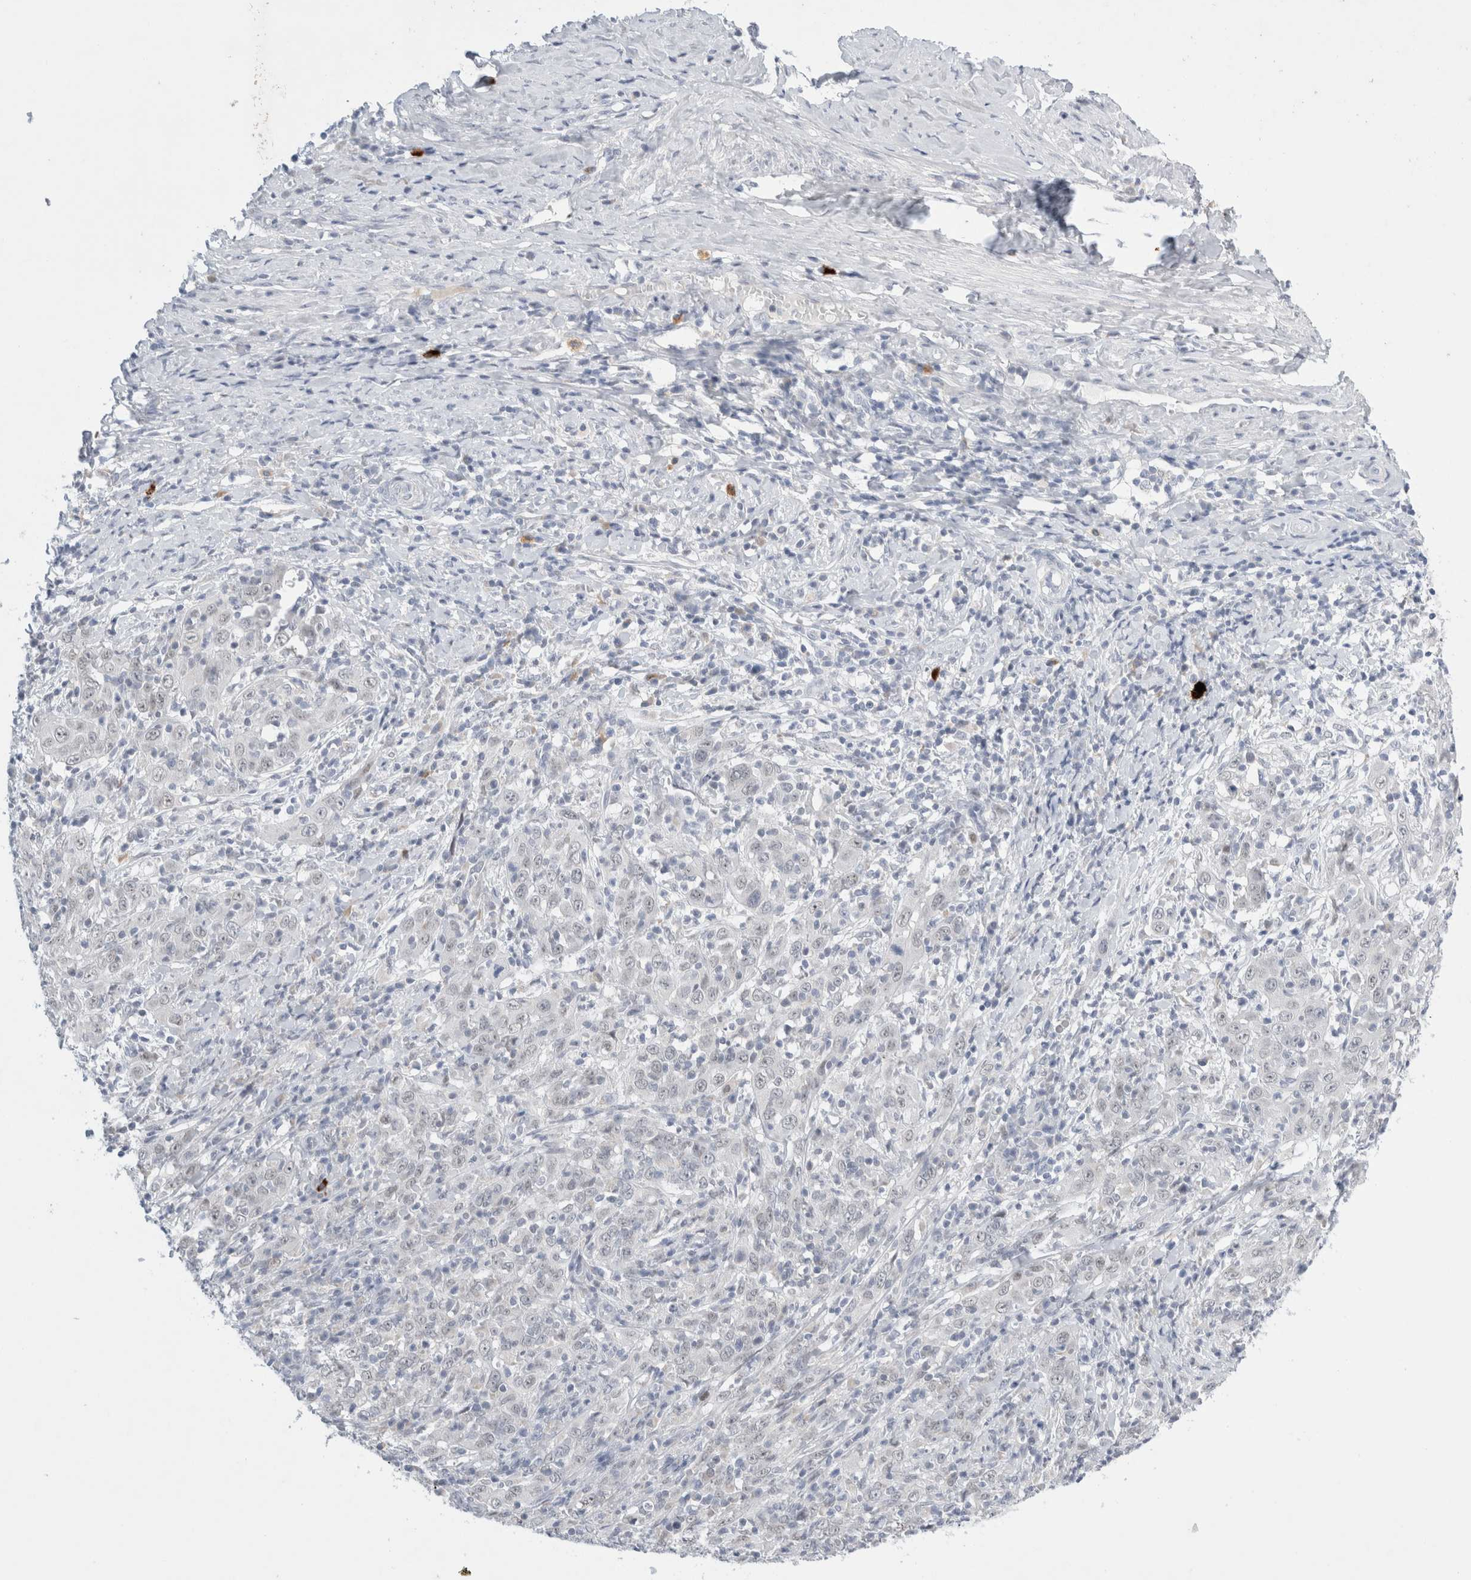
{"staining": {"intensity": "negative", "quantity": "none", "location": "none"}, "tissue": "cervical cancer", "cell_type": "Tumor cells", "image_type": "cancer", "snomed": [{"axis": "morphology", "description": "Squamous cell carcinoma, NOS"}, {"axis": "topography", "description": "Cervix"}], "caption": "Protein analysis of cervical cancer (squamous cell carcinoma) exhibits no significant staining in tumor cells. Nuclei are stained in blue.", "gene": "SLC22A12", "patient": {"sex": "female", "age": 46}}